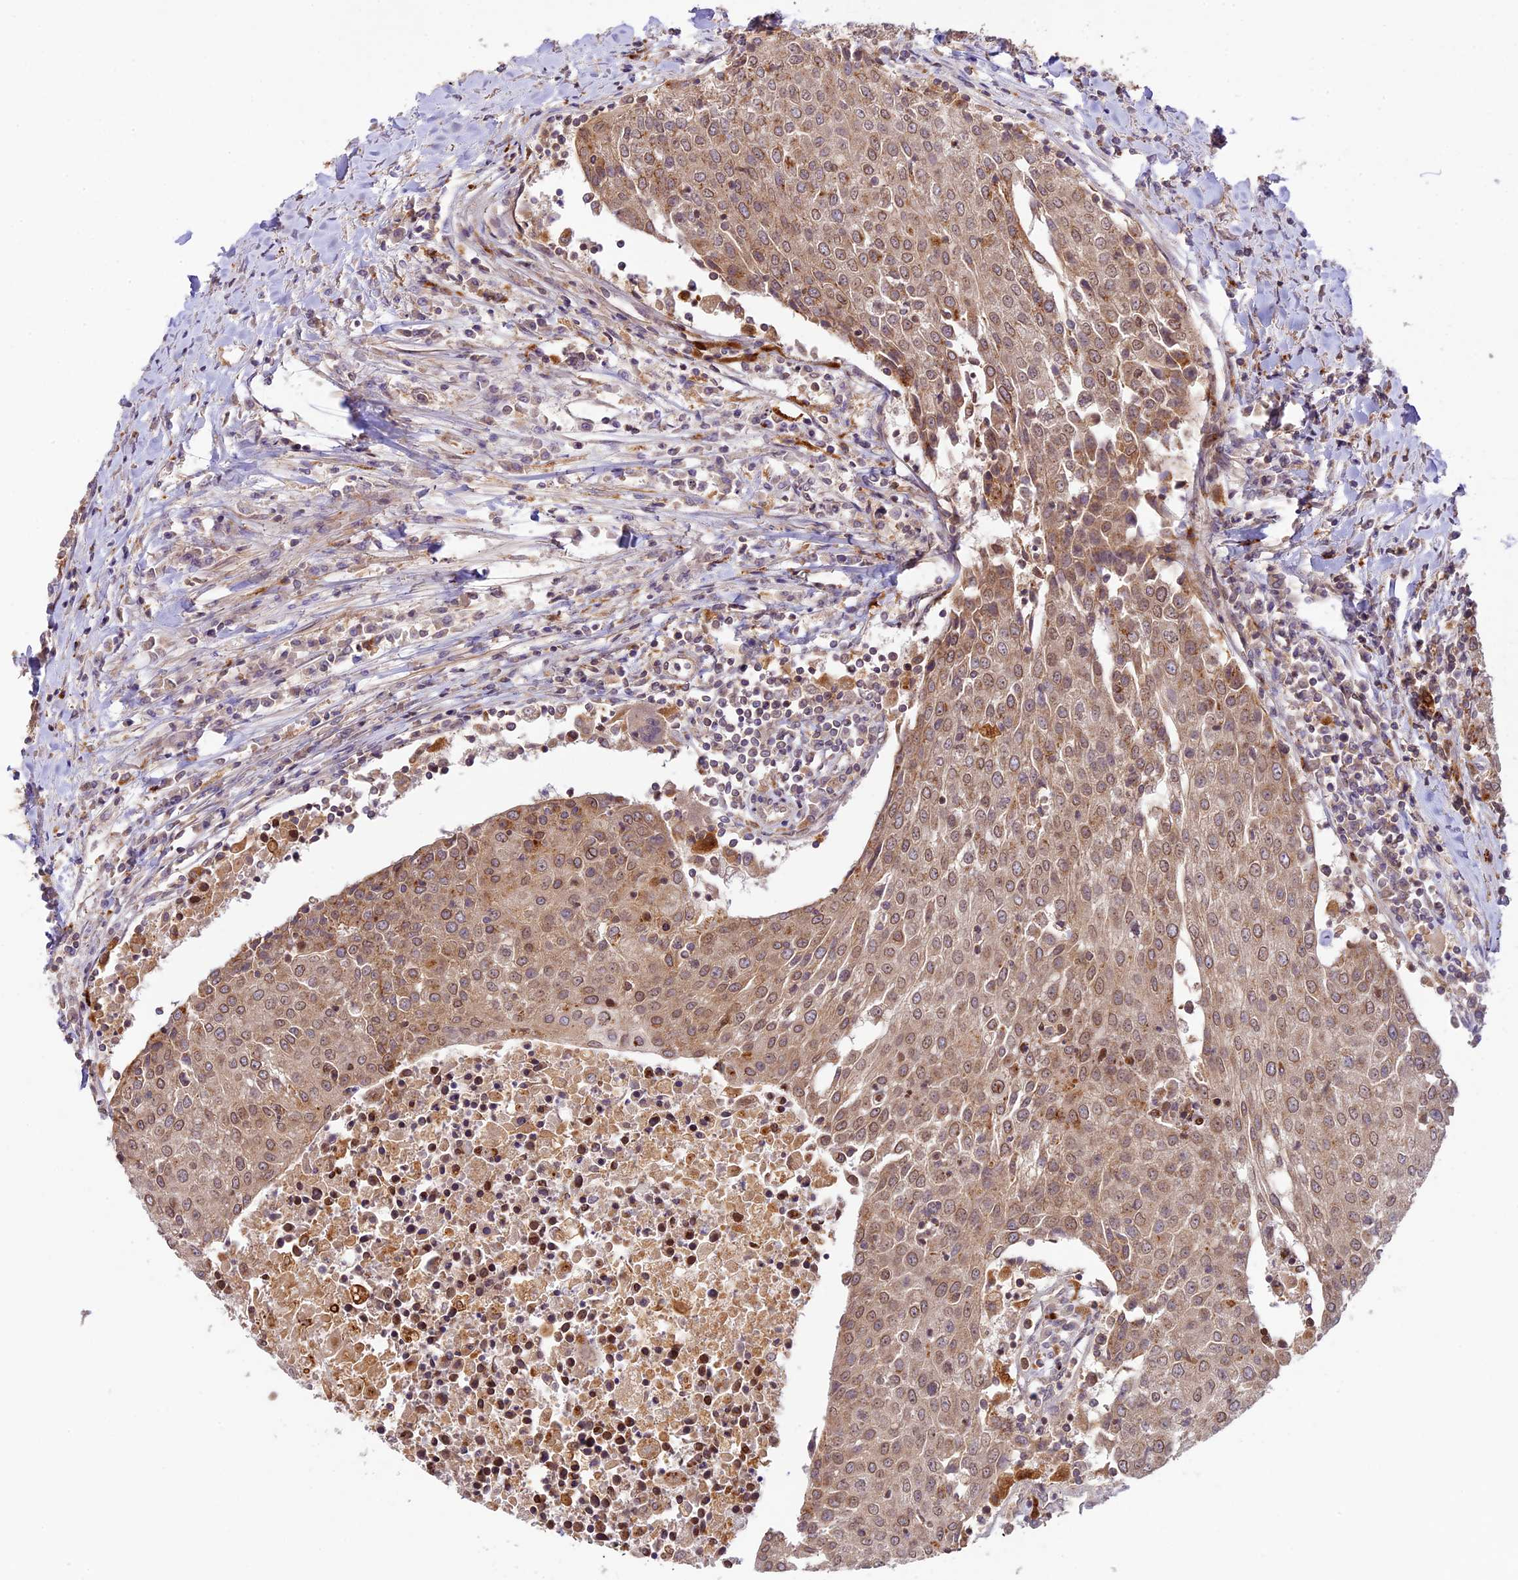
{"staining": {"intensity": "moderate", "quantity": ">75%", "location": "cytoplasmic/membranous,nuclear"}, "tissue": "urothelial cancer", "cell_type": "Tumor cells", "image_type": "cancer", "snomed": [{"axis": "morphology", "description": "Urothelial carcinoma, High grade"}, {"axis": "topography", "description": "Urinary bladder"}], "caption": "Human urothelial carcinoma (high-grade) stained for a protein (brown) displays moderate cytoplasmic/membranous and nuclear positive staining in approximately >75% of tumor cells.", "gene": "DGKH", "patient": {"sex": "female", "age": 85}}